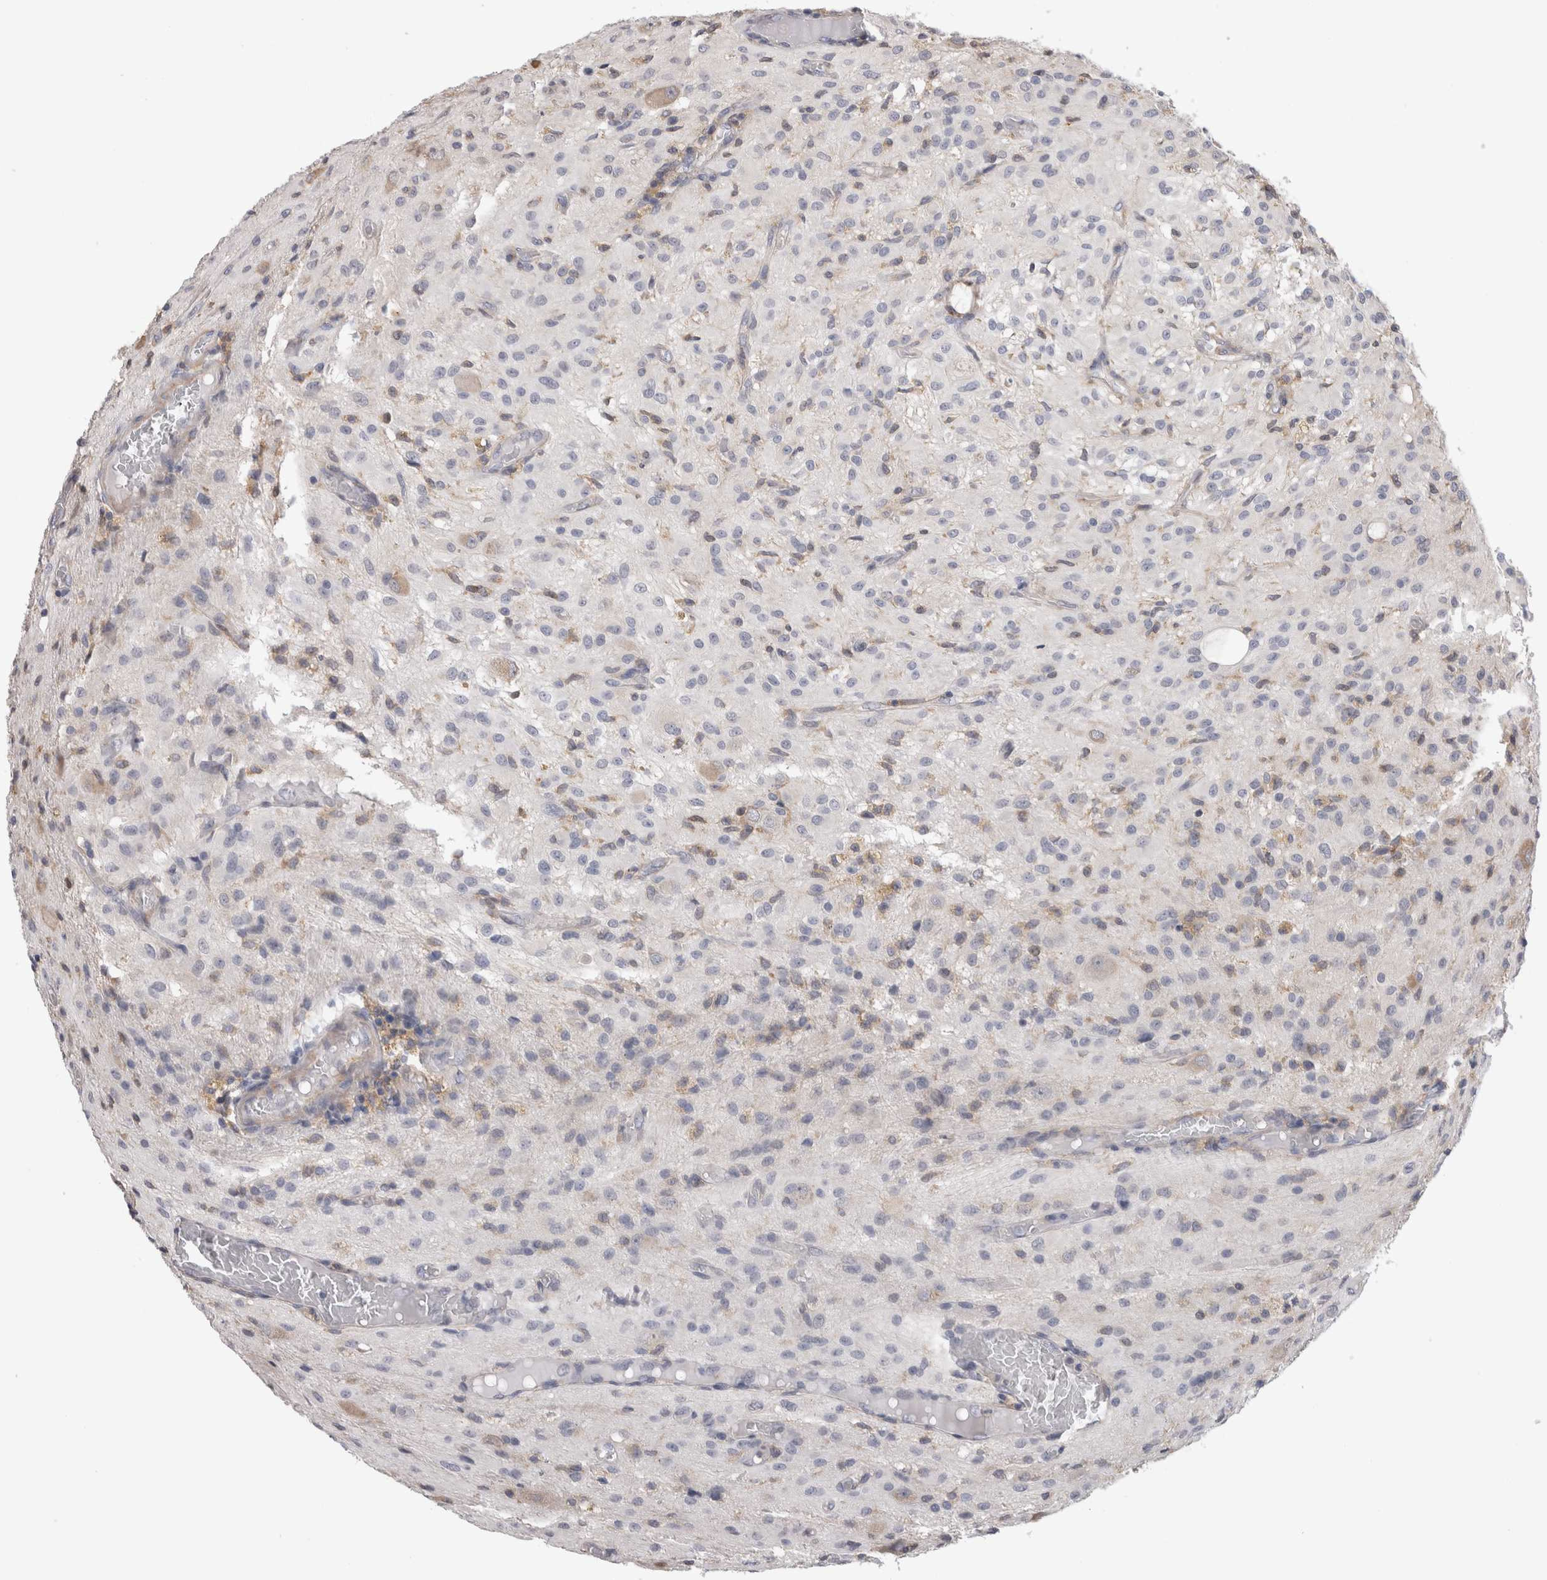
{"staining": {"intensity": "negative", "quantity": "none", "location": "none"}, "tissue": "glioma", "cell_type": "Tumor cells", "image_type": "cancer", "snomed": [{"axis": "morphology", "description": "Glioma, malignant, High grade"}, {"axis": "topography", "description": "Brain"}], "caption": "Human glioma stained for a protein using IHC displays no staining in tumor cells.", "gene": "SMAP2", "patient": {"sex": "female", "age": 59}}